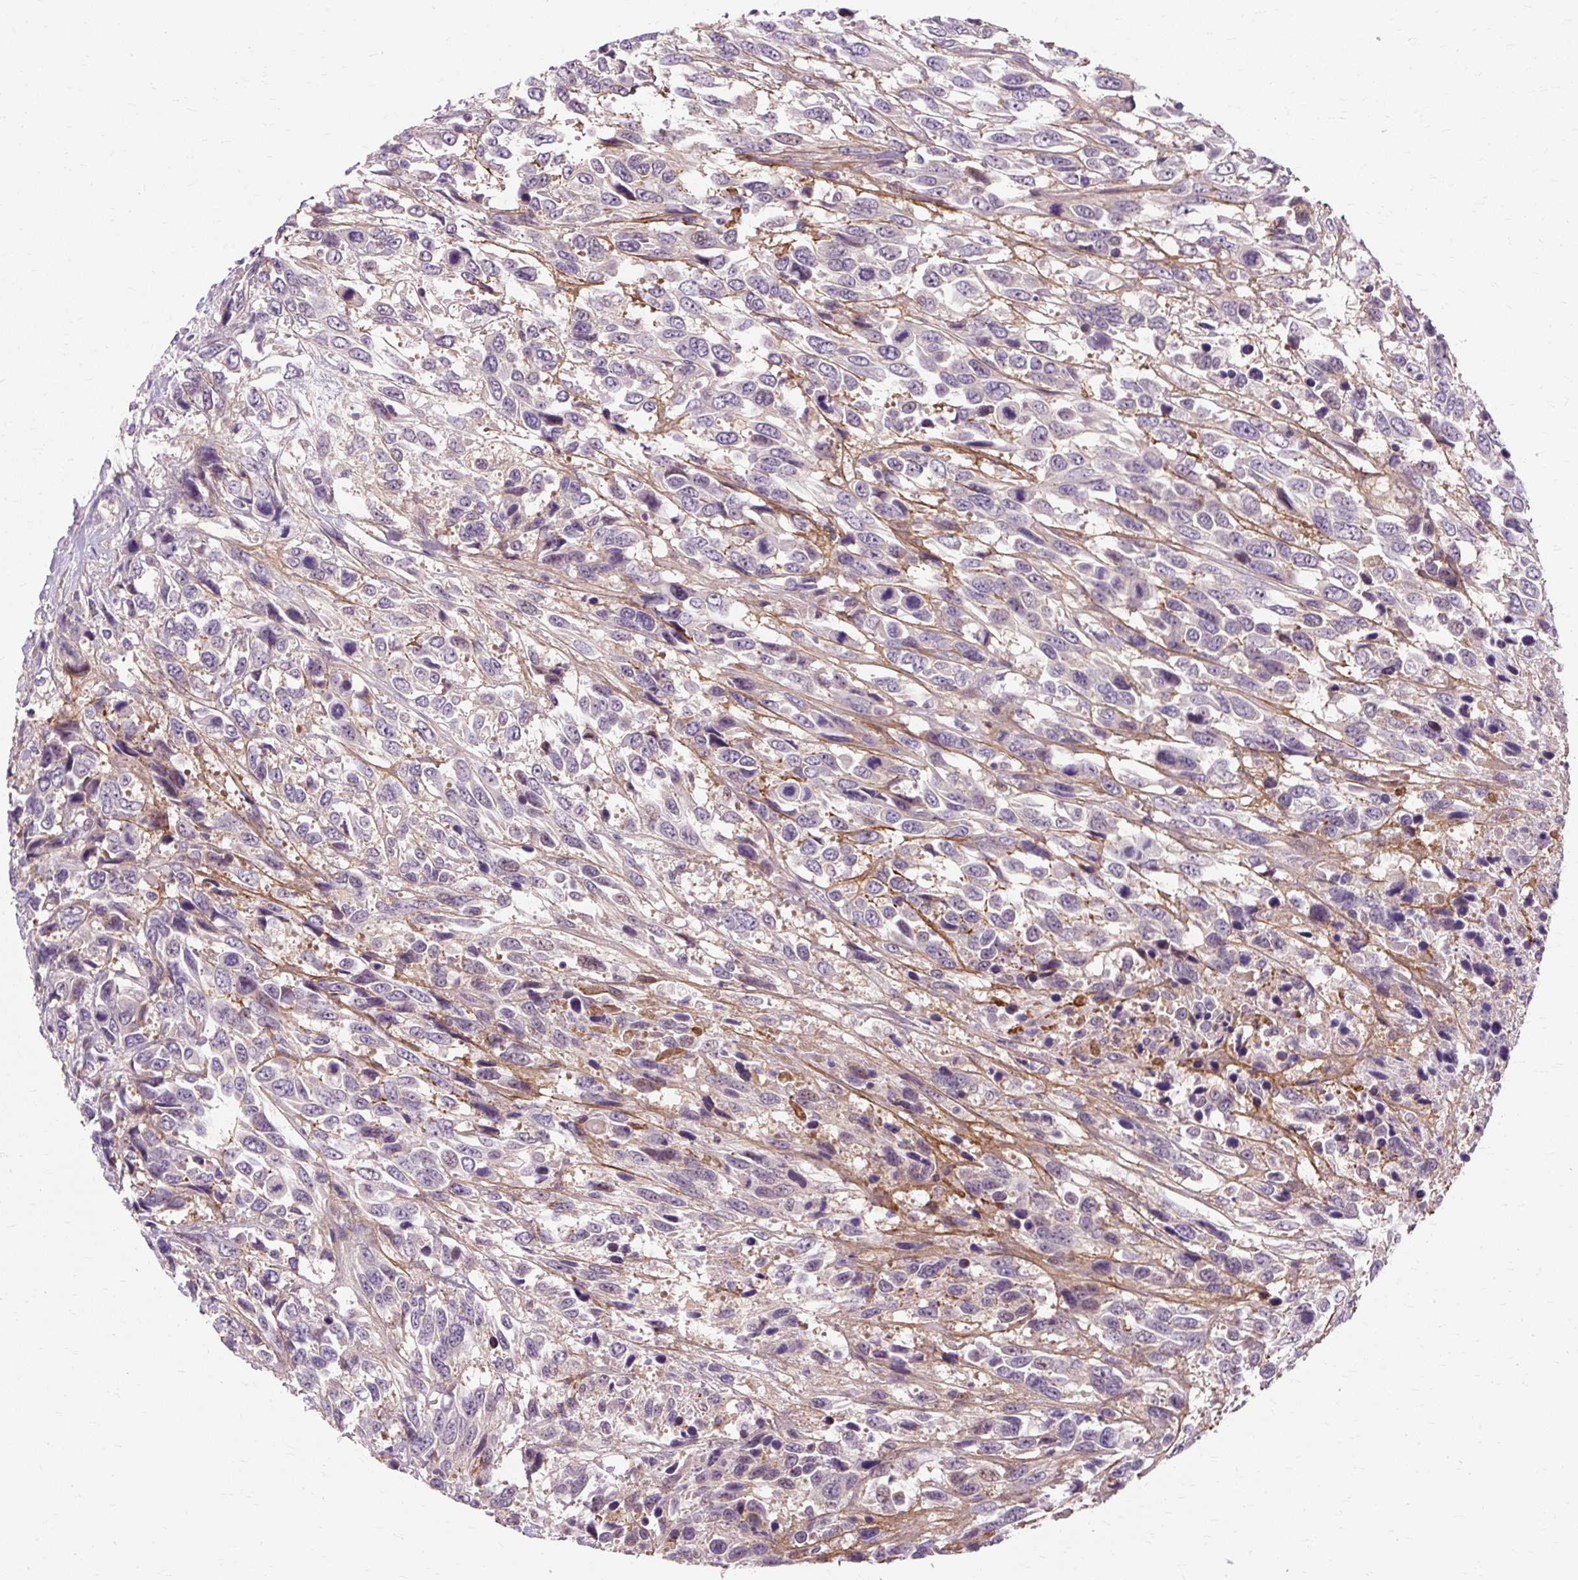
{"staining": {"intensity": "negative", "quantity": "none", "location": "none"}, "tissue": "urothelial cancer", "cell_type": "Tumor cells", "image_type": "cancer", "snomed": [{"axis": "morphology", "description": "Urothelial carcinoma, High grade"}, {"axis": "topography", "description": "Urinary bladder"}], "caption": "The micrograph shows no significant expression in tumor cells of urothelial cancer.", "gene": "RYBP", "patient": {"sex": "female", "age": 70}}